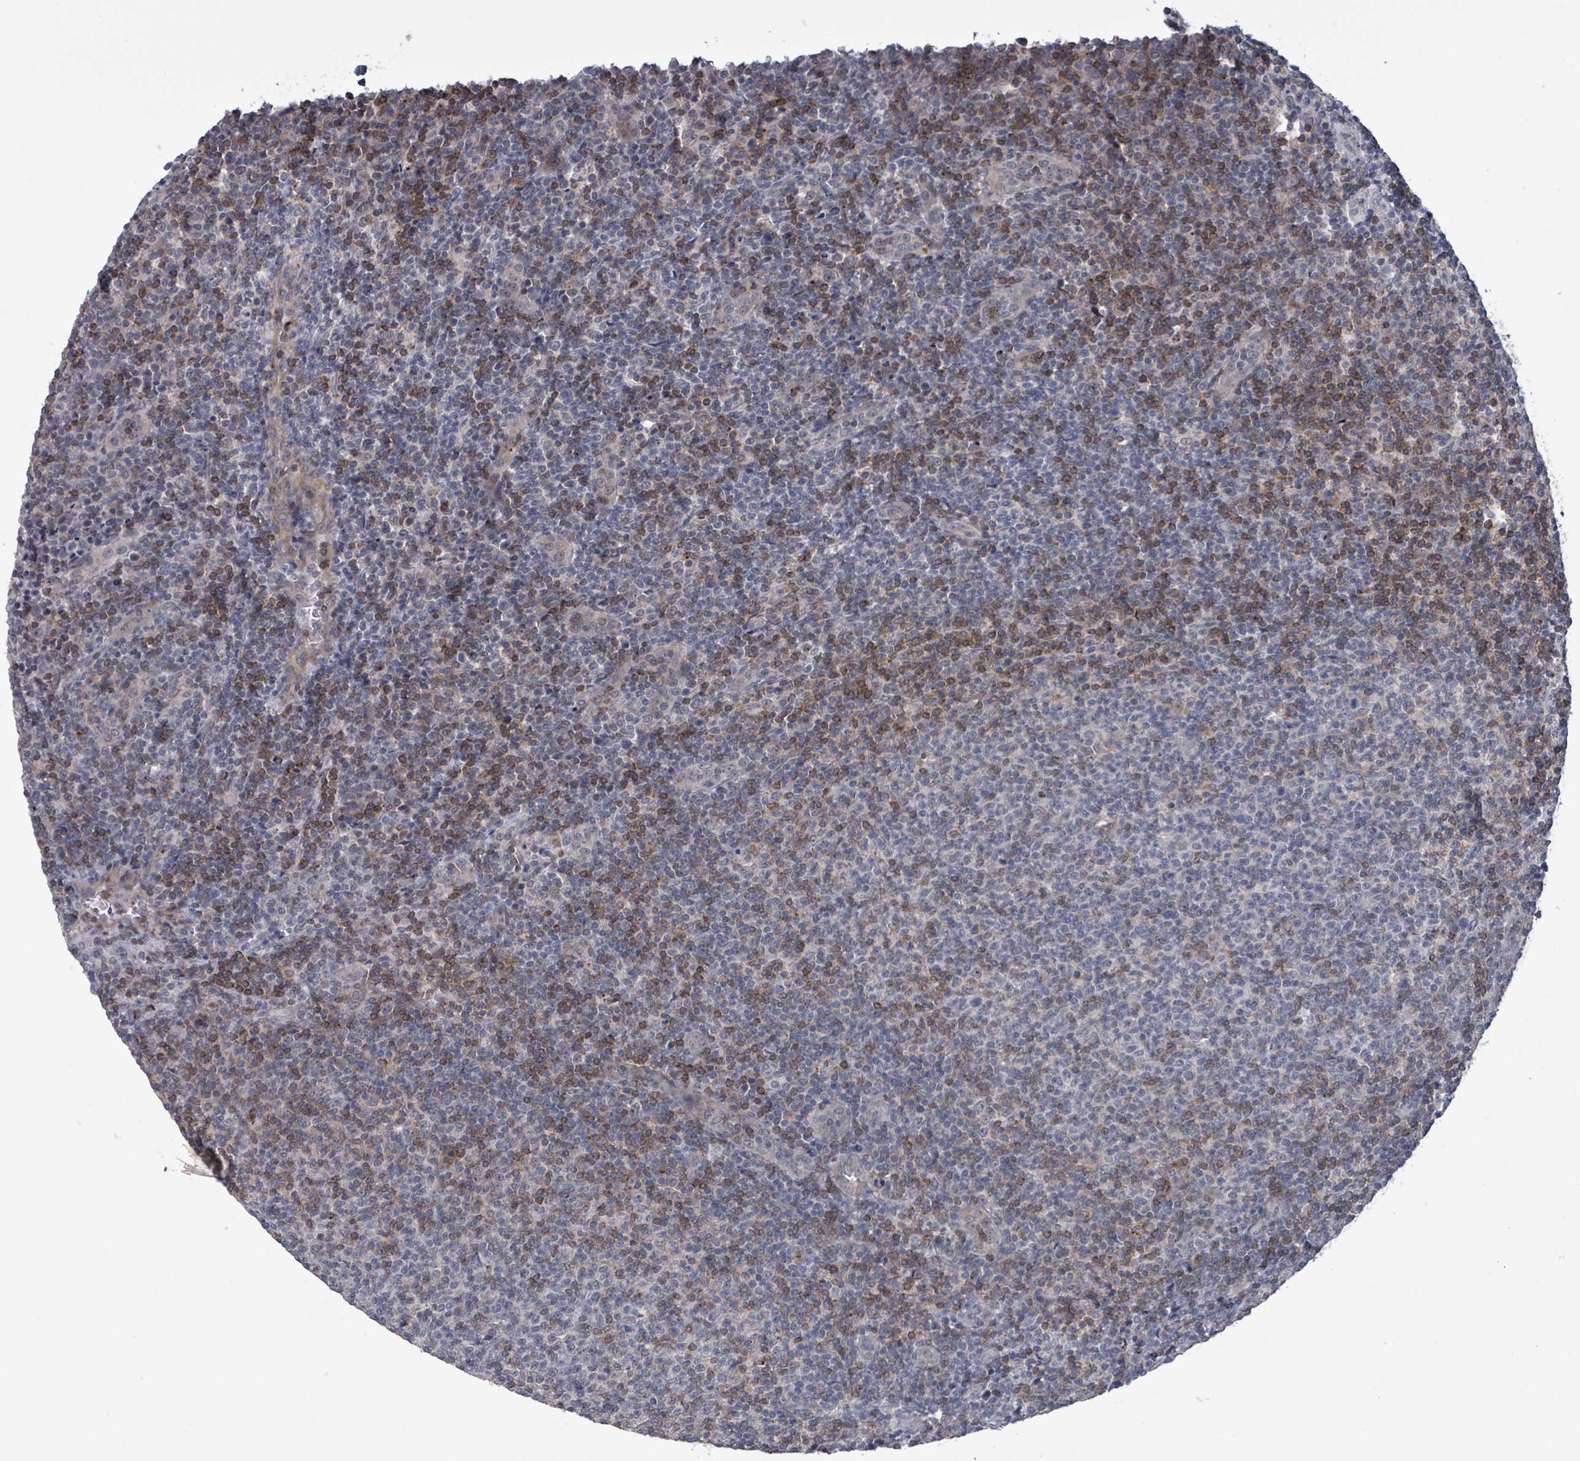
{"staining": {"intensity": "negative", "quantity": "none", "location": "none"}, "tissue": "lymphoma", "cell_type": "Tumor cells", "image_type": "cancer", "snomed": [{"axis": "morphology", "description": "Malignant lymphoma, non-Hodgkin's type, Low grade"}, {"axis": "topography", "description": "Lymph node"}], "caption": "Immunohistochemical staining of lymphoma reveals no significant expression in tumor cells.", "gene": "AMMECR1", "patient": {"sex": "male", "age": 66}}